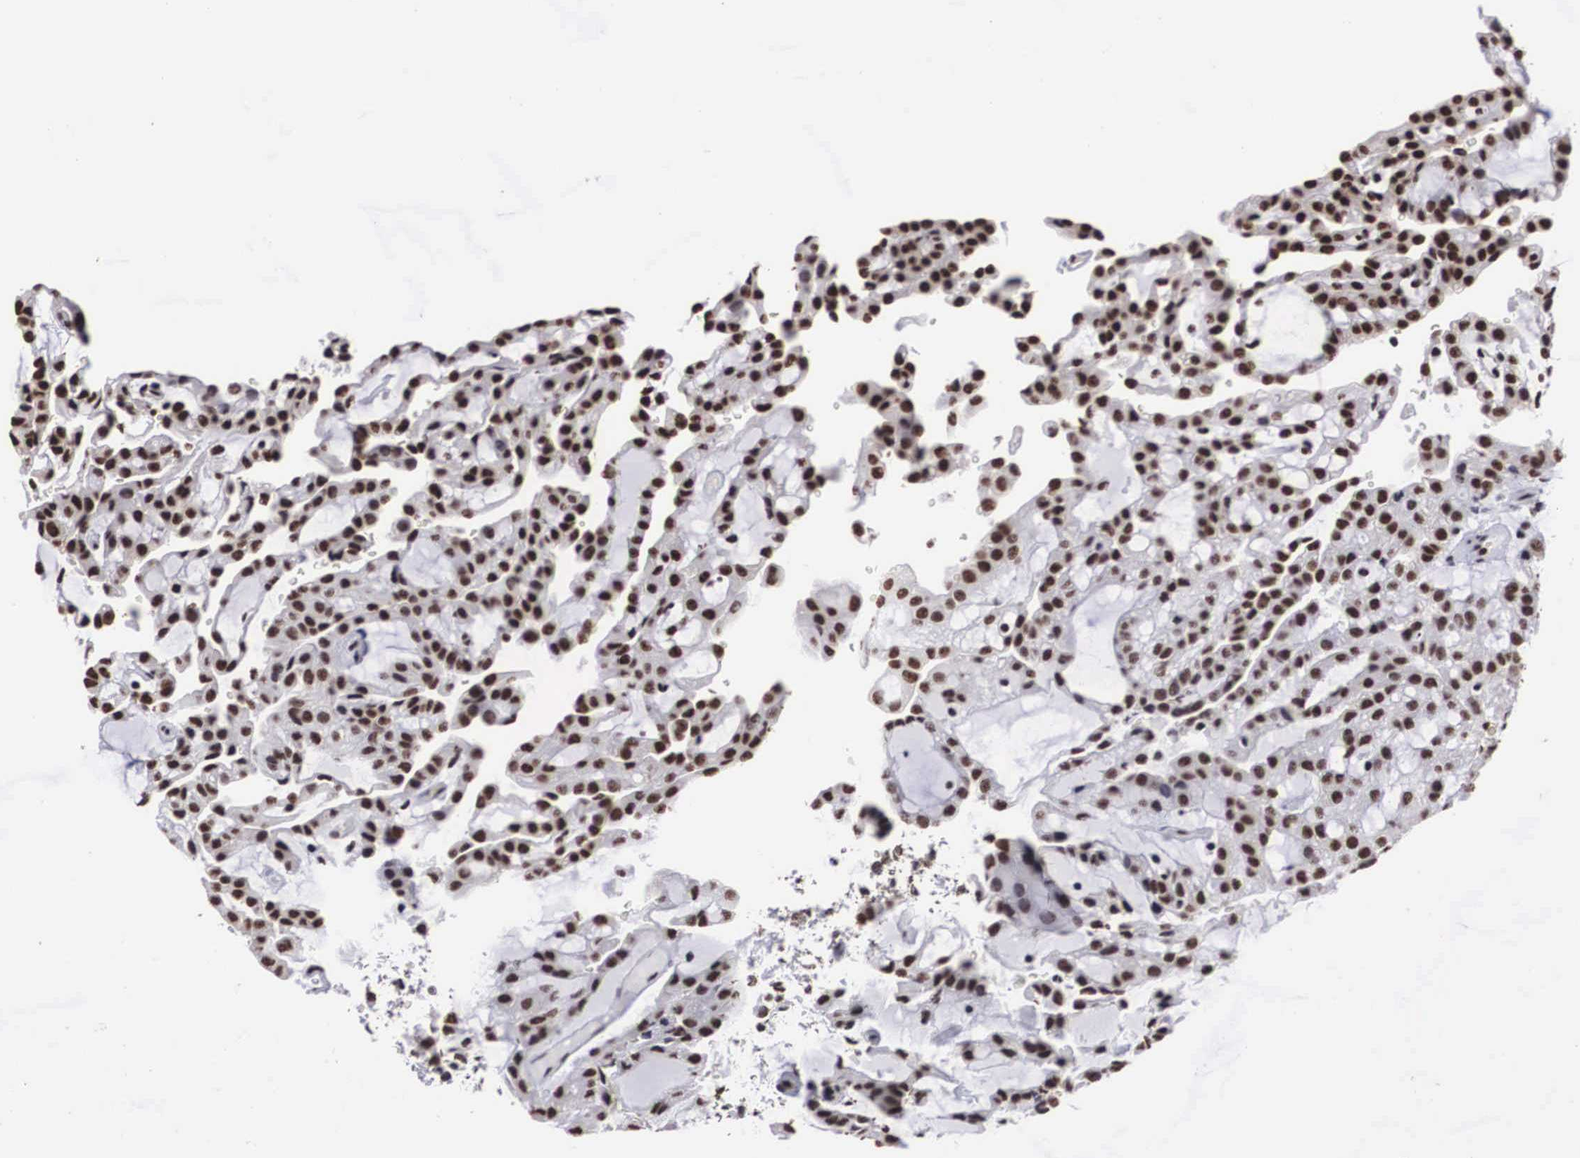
{"staining": {"intensity": "moderate", "quantity": ">75%", "location": "nuclear"}, "tissue": "renal cancer", "cell_type": "Tumor cells", "image_type": "cancer", "snomed": [{"axis": "morphology", "description": "Adenocarcinoma, NOS"}, {"axis": "topography", "description": "Kidney"}], "caption": "Protein positivity by immunohistochemistry exhibits moderate nuclear expression in about >75% of tumor cells in adenocarcinoma (renal).", "gene": "ACIN1", "patient": {"sex": "male", "age": 63}}